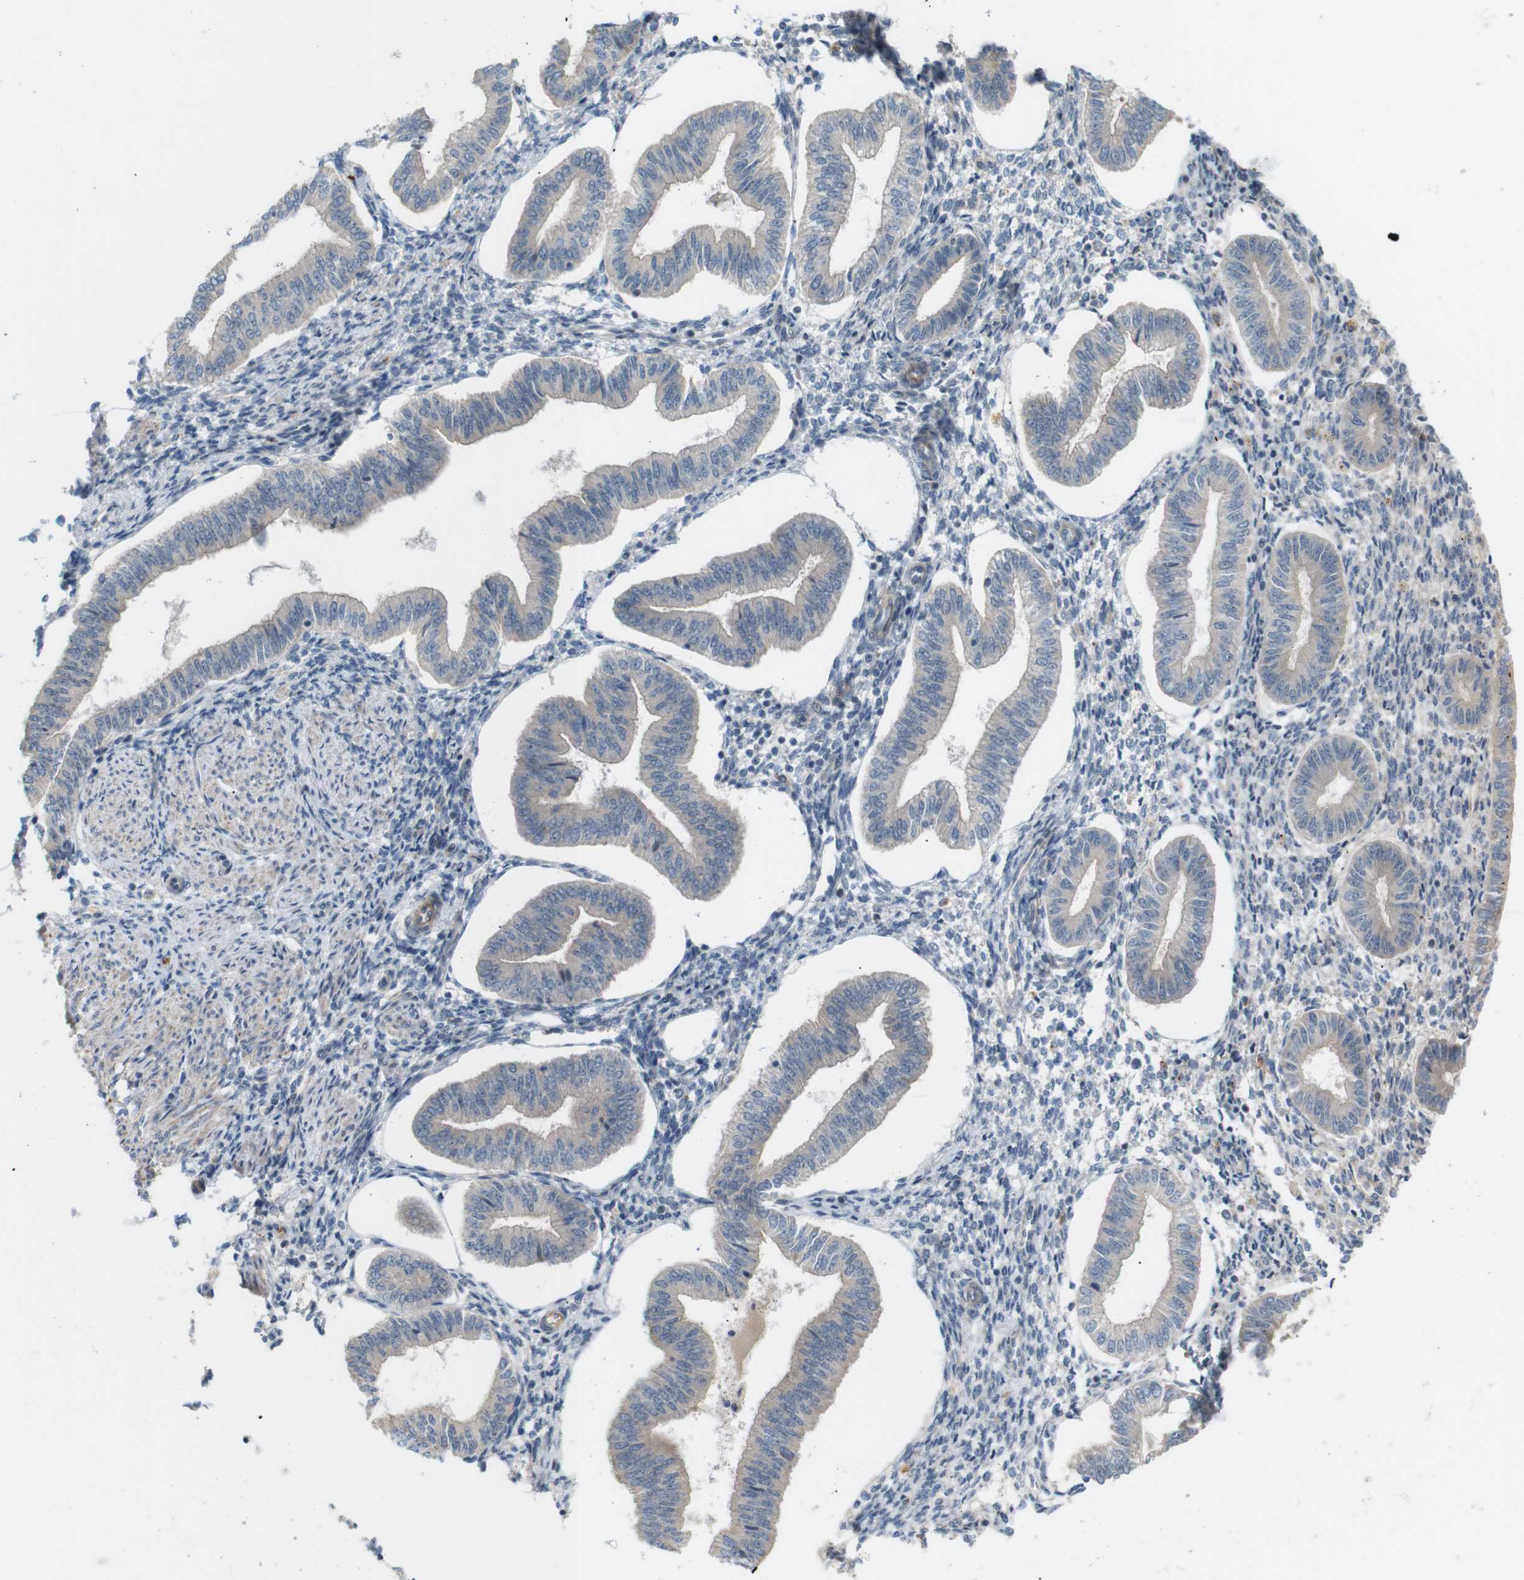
{"staining": {"intensity": "negative", "quantity": "none", "location": "none"}, "tissue": "endometrium", "cell_type": "Cells in endometrial stroma", "image_type": "normal", "snomed": [{"axis": "morphology", "description": "Normal tissue, NOS"}, {"axis": "topography", "description": "Endometrium"}], "caption": "The photomicrograph displays no staining of cells in endometrial stroma in benign endometrium.", "gene": "RPTOR", "patient": {"sex": "female", "age": 50}}